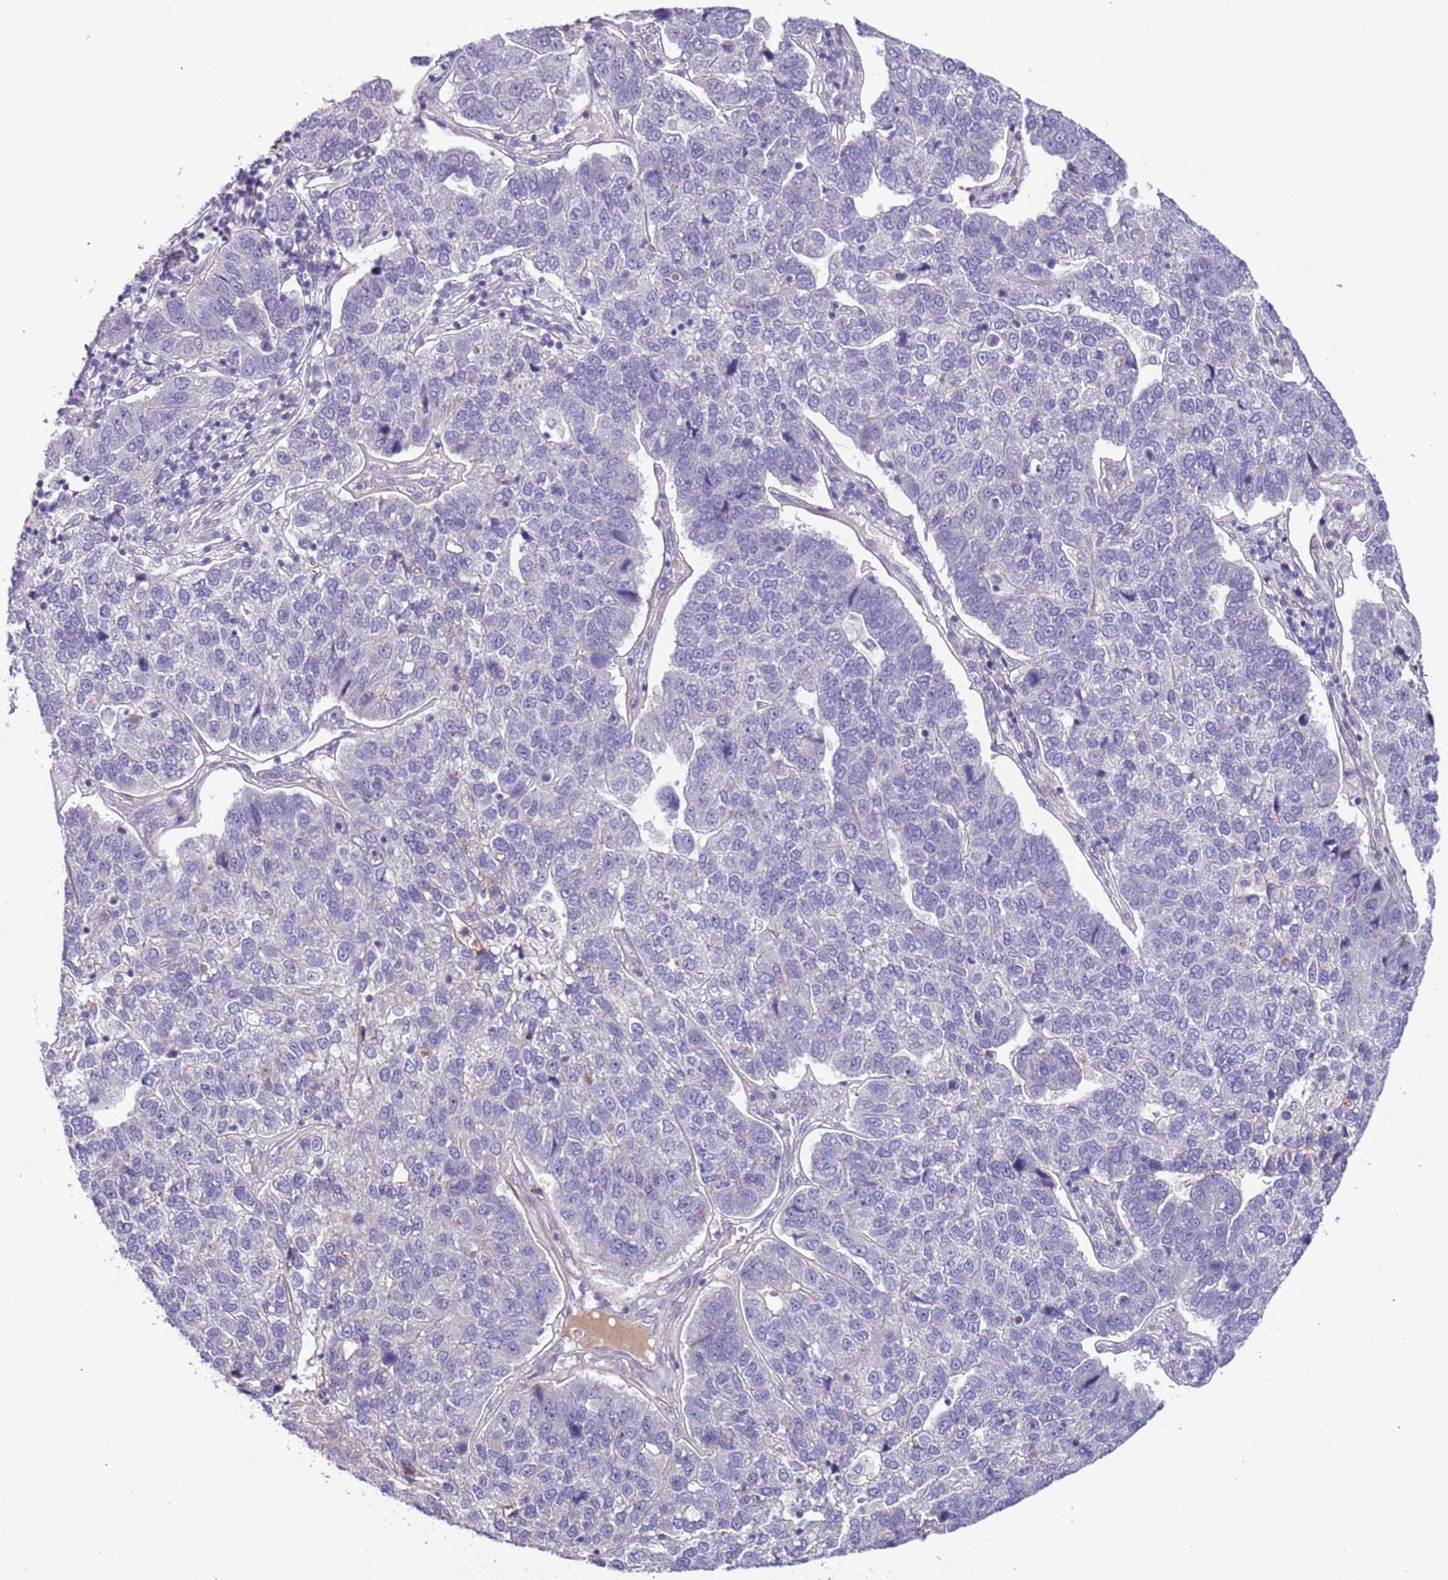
{"staining": {"intensity": "negative", "quantity": "none", "location": "none"}, "tissue": "pancreatic cancer", "cell_type": "Tumor cells", "image_type": "cancer", "snomed": [{"axis": "morphology", "description": "Adenocarcinoma, NOS"}, {"axis": "topography", "description": "Pancreas"}], "caption": "A high-resolution photomicrograph shows immunohistochemistry staining of pancreatic cancer (adenocarcinoma), which displays no significant positivity in tumor cells.", "gene": "PLEKHH1", "patient": {"sex": "female", "age": 61}}